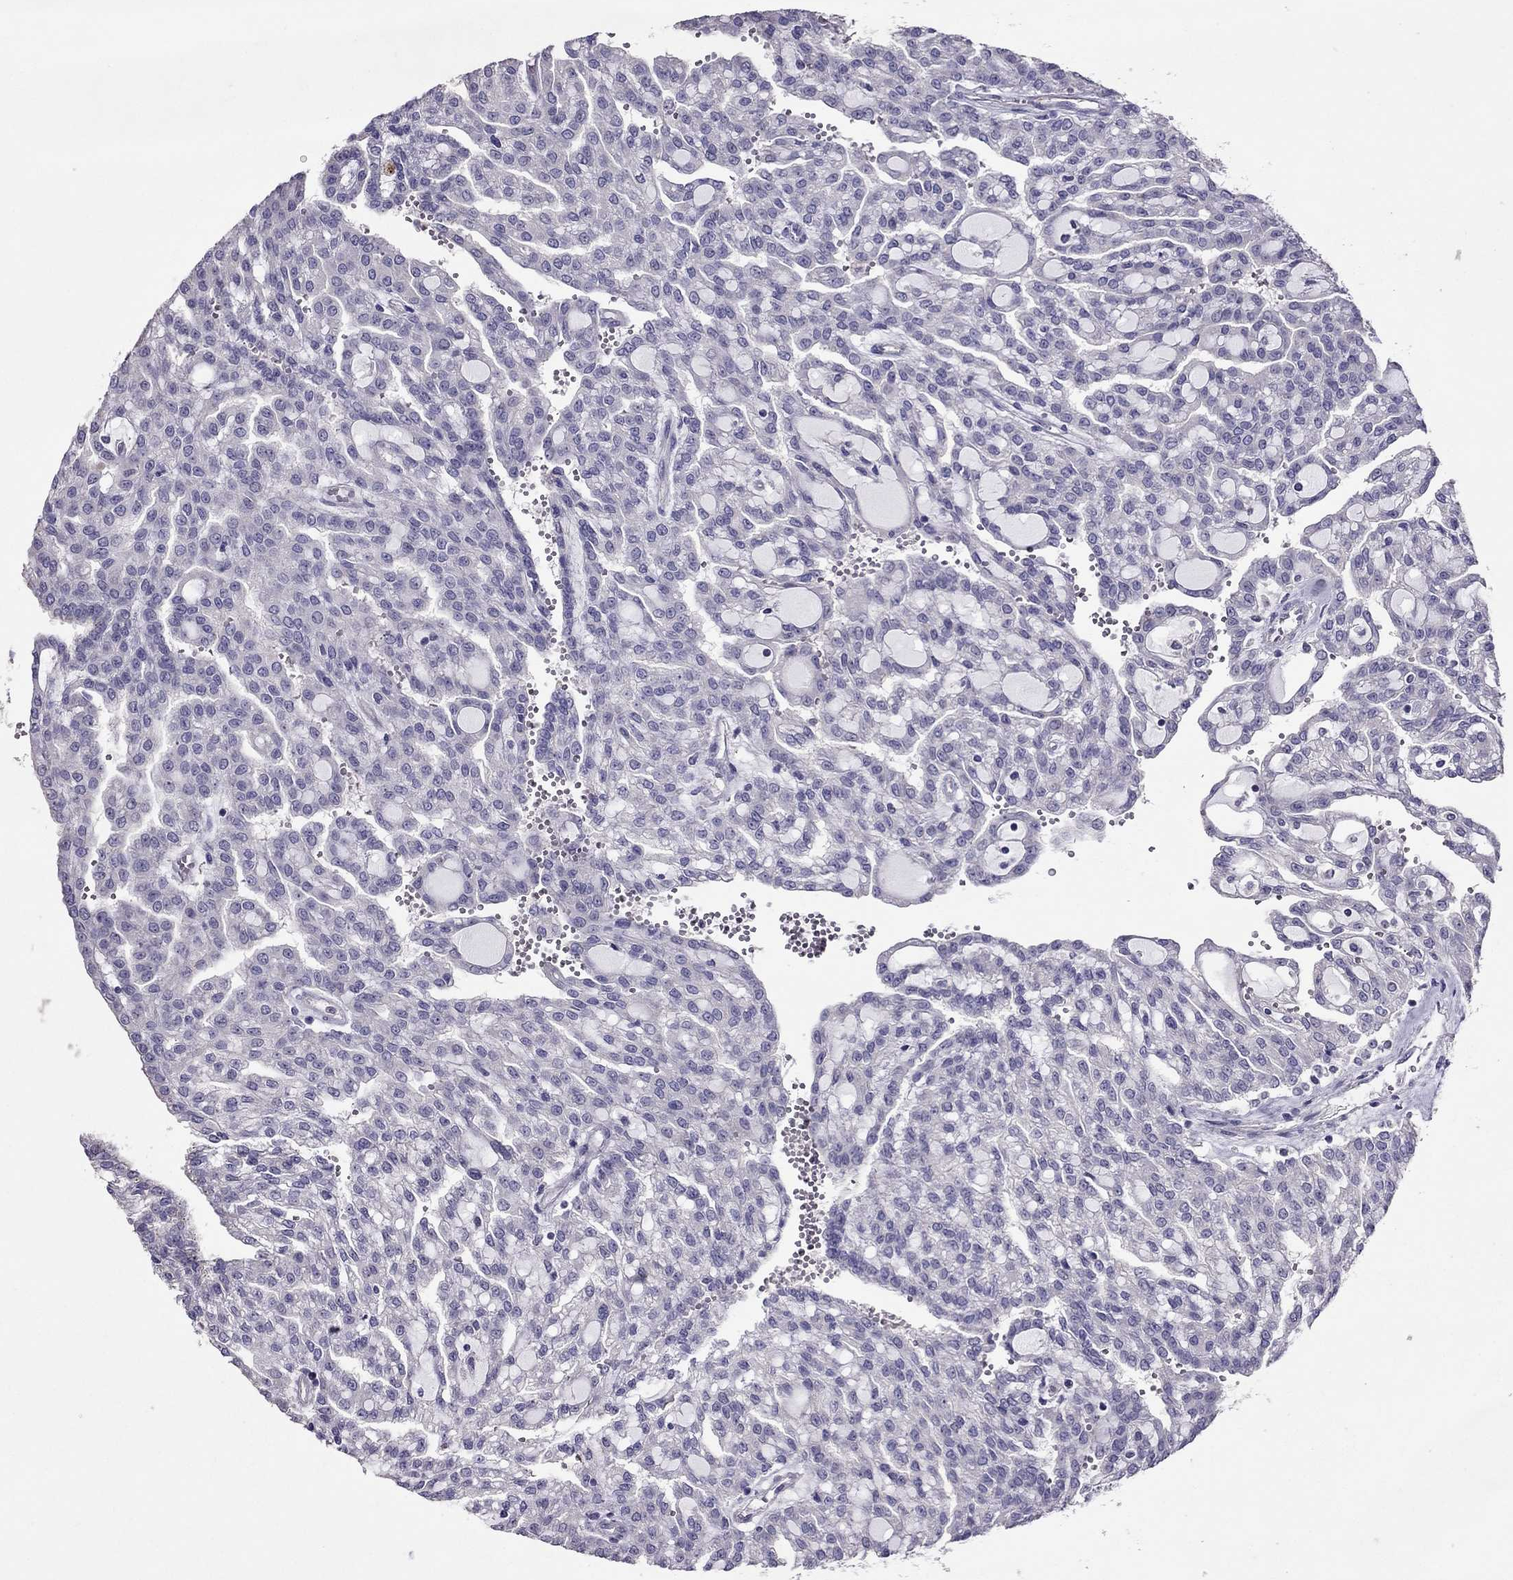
{"staining": {"intensity": "negative", "quantity": "none", "location": "none"}, "tissue": "renal cancer", "cell_type": "Tumor cells", "image_type": "cancer", "snomed": [{"axis": "morphology", "description": "Adenocarcinoma, NOS"}, {"axis": "topography", "description": "Kidney"}], "caption": "The histopathology image demonstrates no significant positivity in tumor cells of renal adenocarcinoma.", "gene": "LRRC46", "patient": {"sex": "male", "age": 63}}